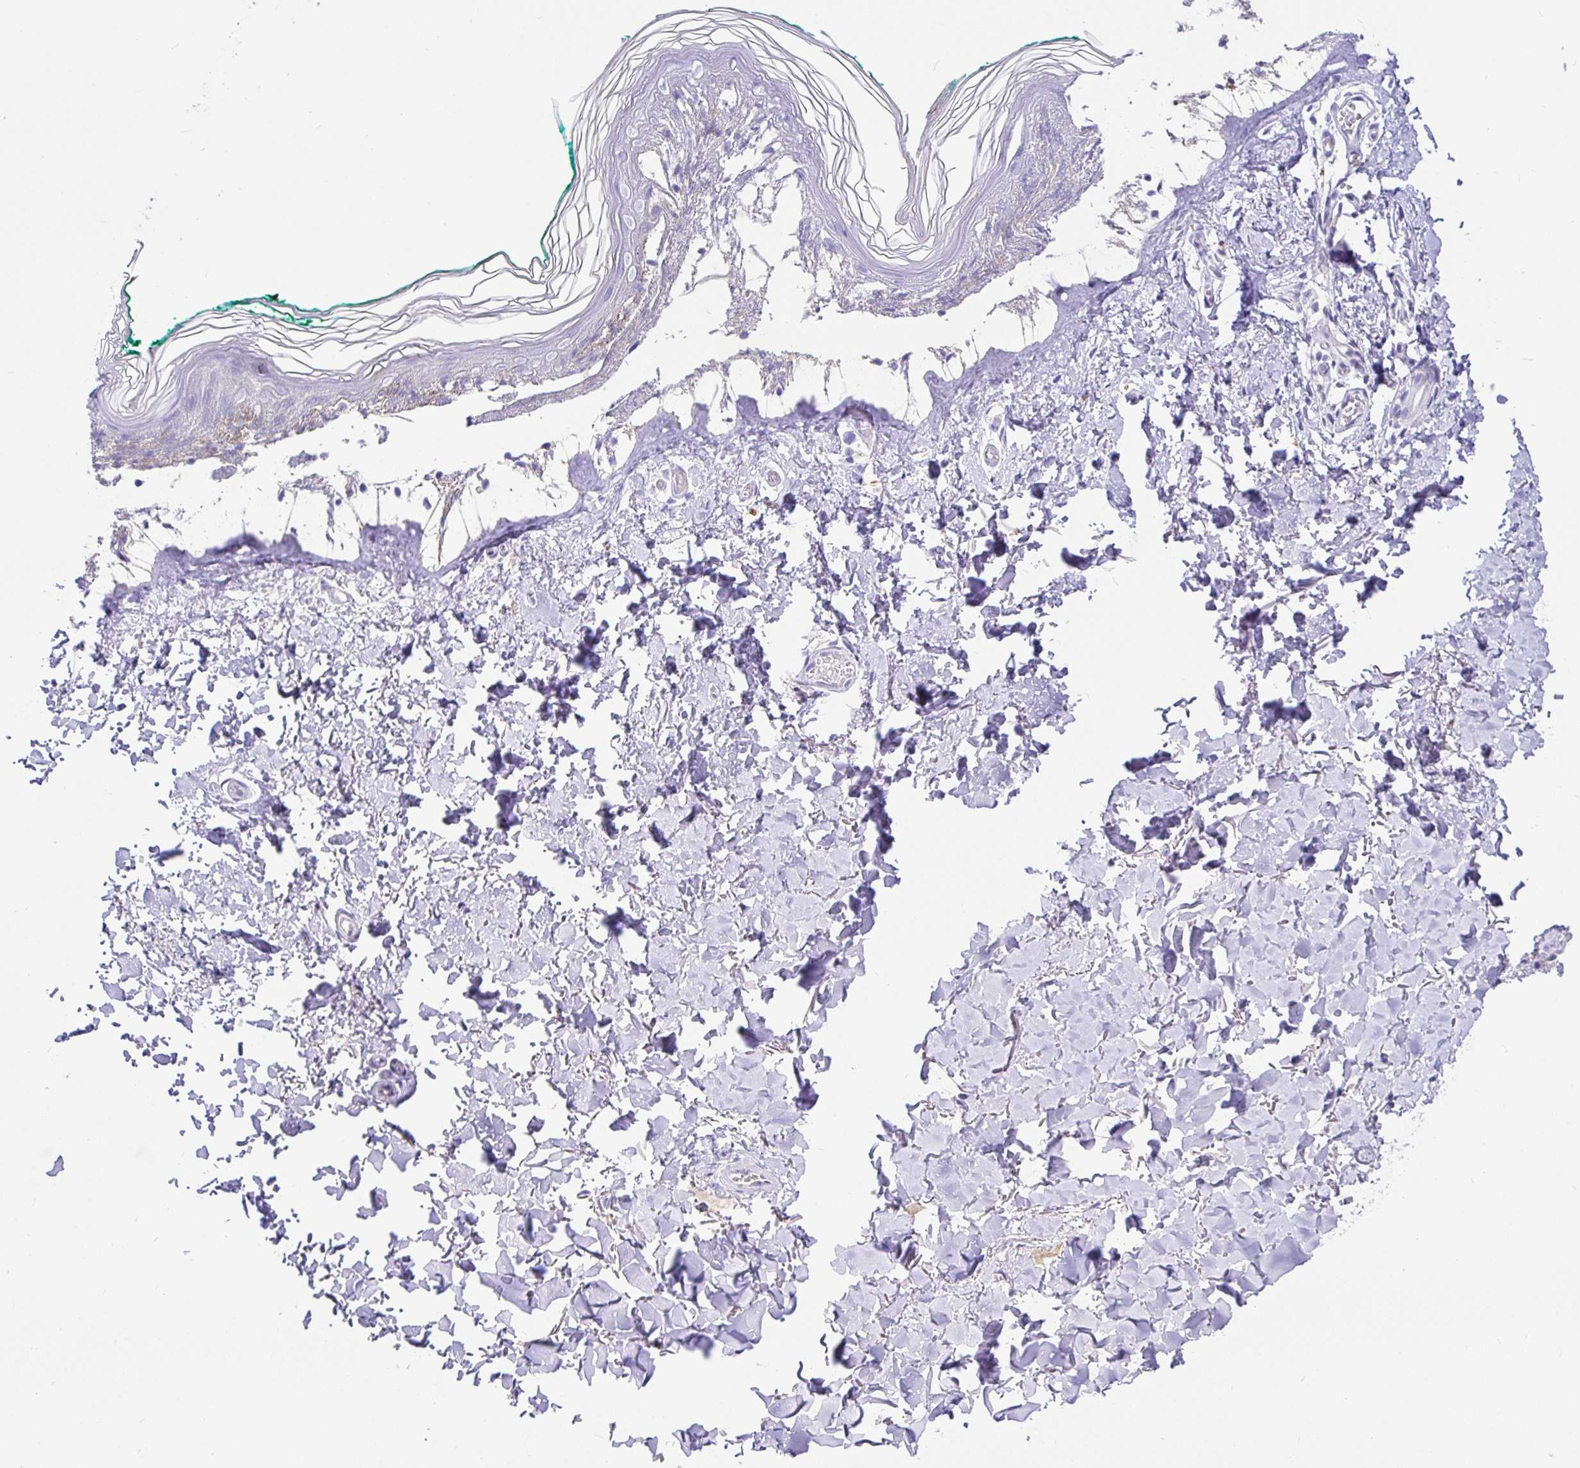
{"staining": {"intensity": "negative", "quantity": "none", "location": "none"}, "tissue": "skin", "cell_type": "Fibroblasts", "image_type": "normal", "snomed": [{"axis": "morphology", "description": "Normal tissue, NOS"}, {"axis": "topography", "description": "Skin"}, {"axis": "topography", "description": "Peripheral nerve tissue"}], "caption": "Protein analysis of unremarkable skin displays no significant expression in fibroblasts. (Stains: DAB immunohistochemistry with hematoxylin counter stain, Microscopy: brightfield microscopy at high magnification).", "gene": "TPTE", "patient": {"sex": "female", "age": 45}}